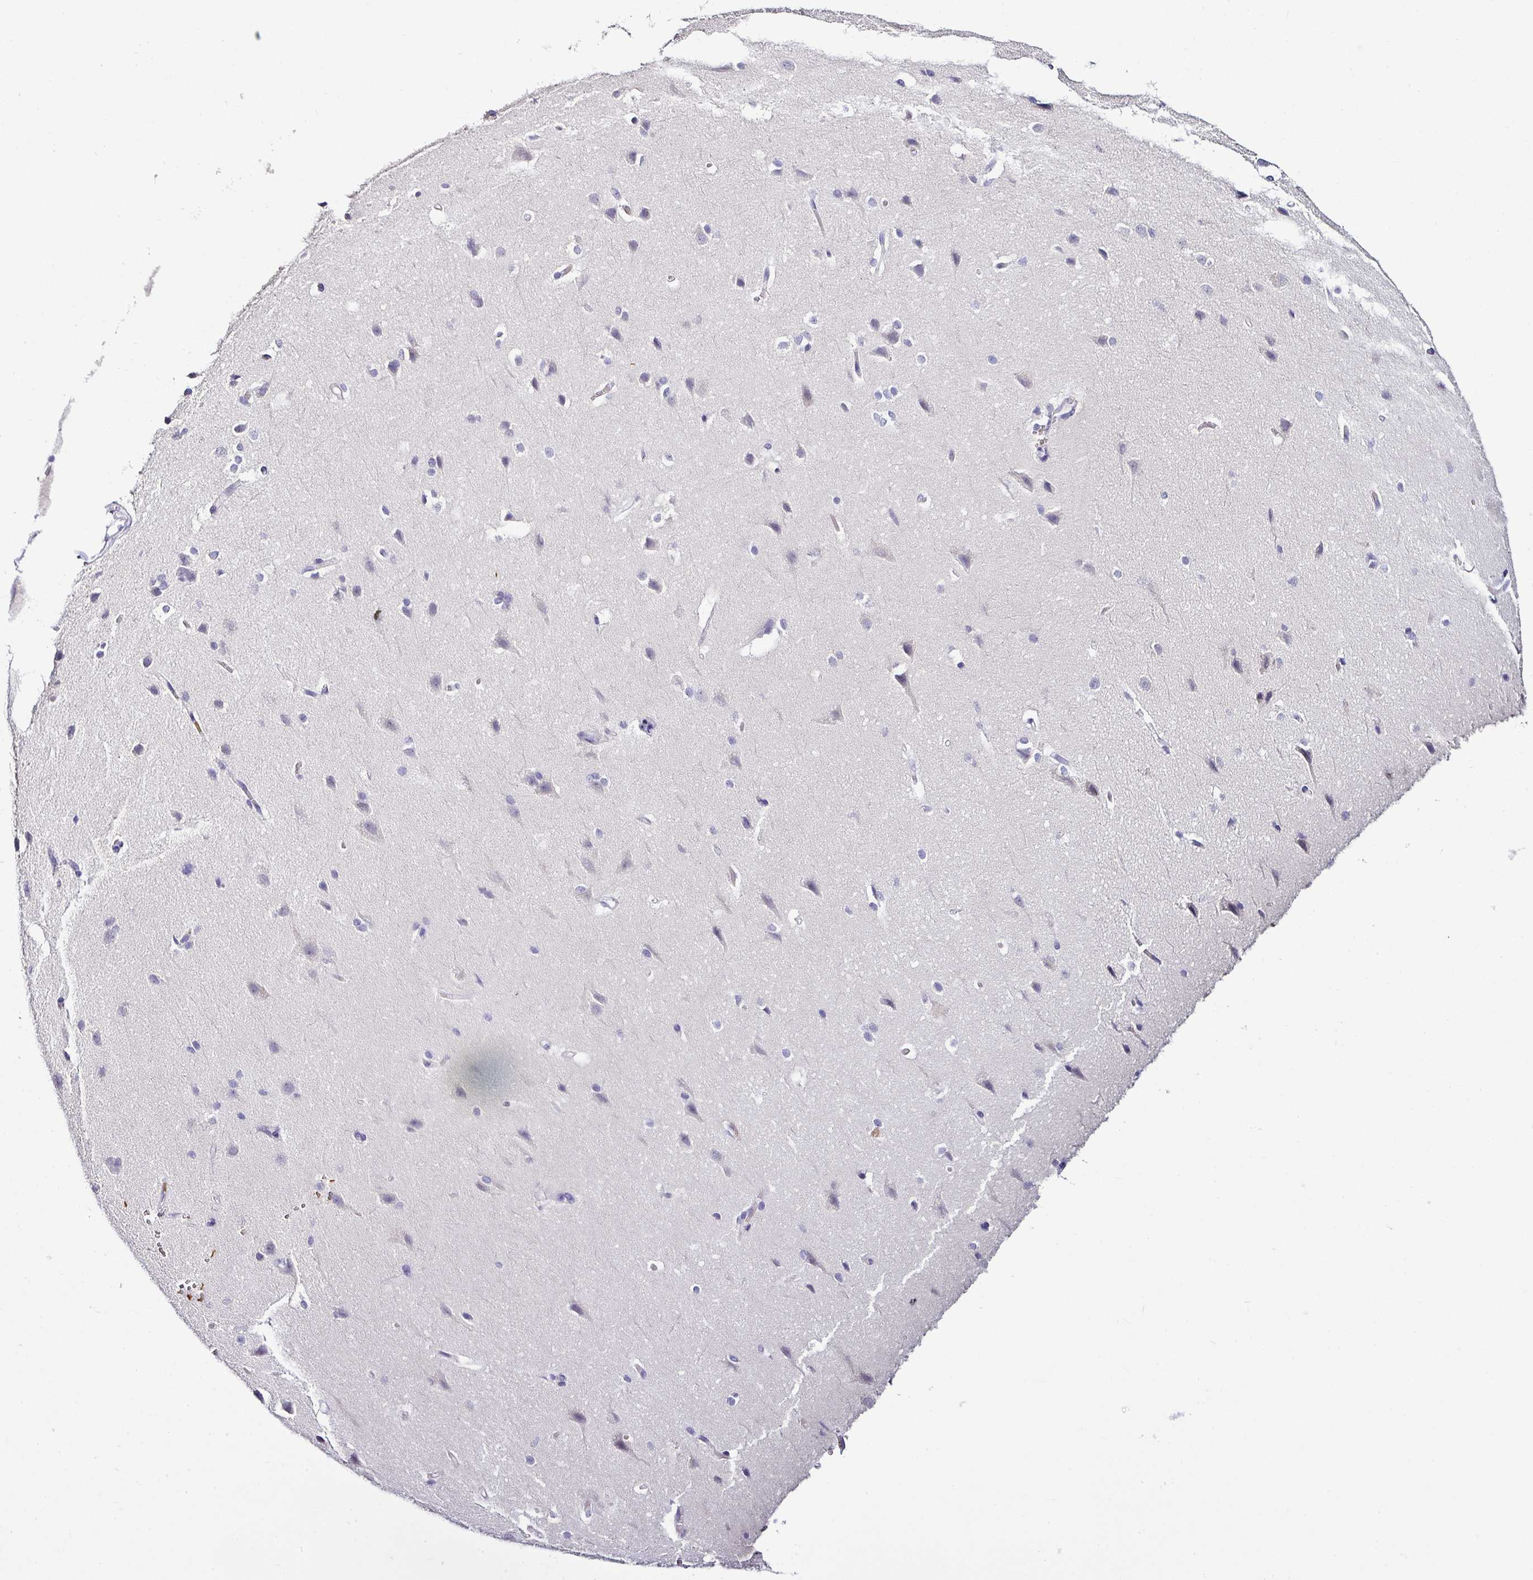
{"staining": {"intensity": "negative", "quantity": "none", "location": "none"}, "tissue": "cerebral cortex", "cell_type": "Endothelial cells", "image_type": "normal", "snomed": [{"axis": "morphology", "description": "Normal tissue, NOS"}, {"axis": "topography", "description": "Cerebral cortex"}], "caption": "Immunohistochemistry (IHC) photomicrograph of benign human cerebral cortex stained for a protein (brown), which shows no expression in endothelial cells. (Immunohistochemistry (IHC), brightfield microscopy, high magnification).", "gene": "NAPSA", "patient": {"sex": "male", "age": 37}}